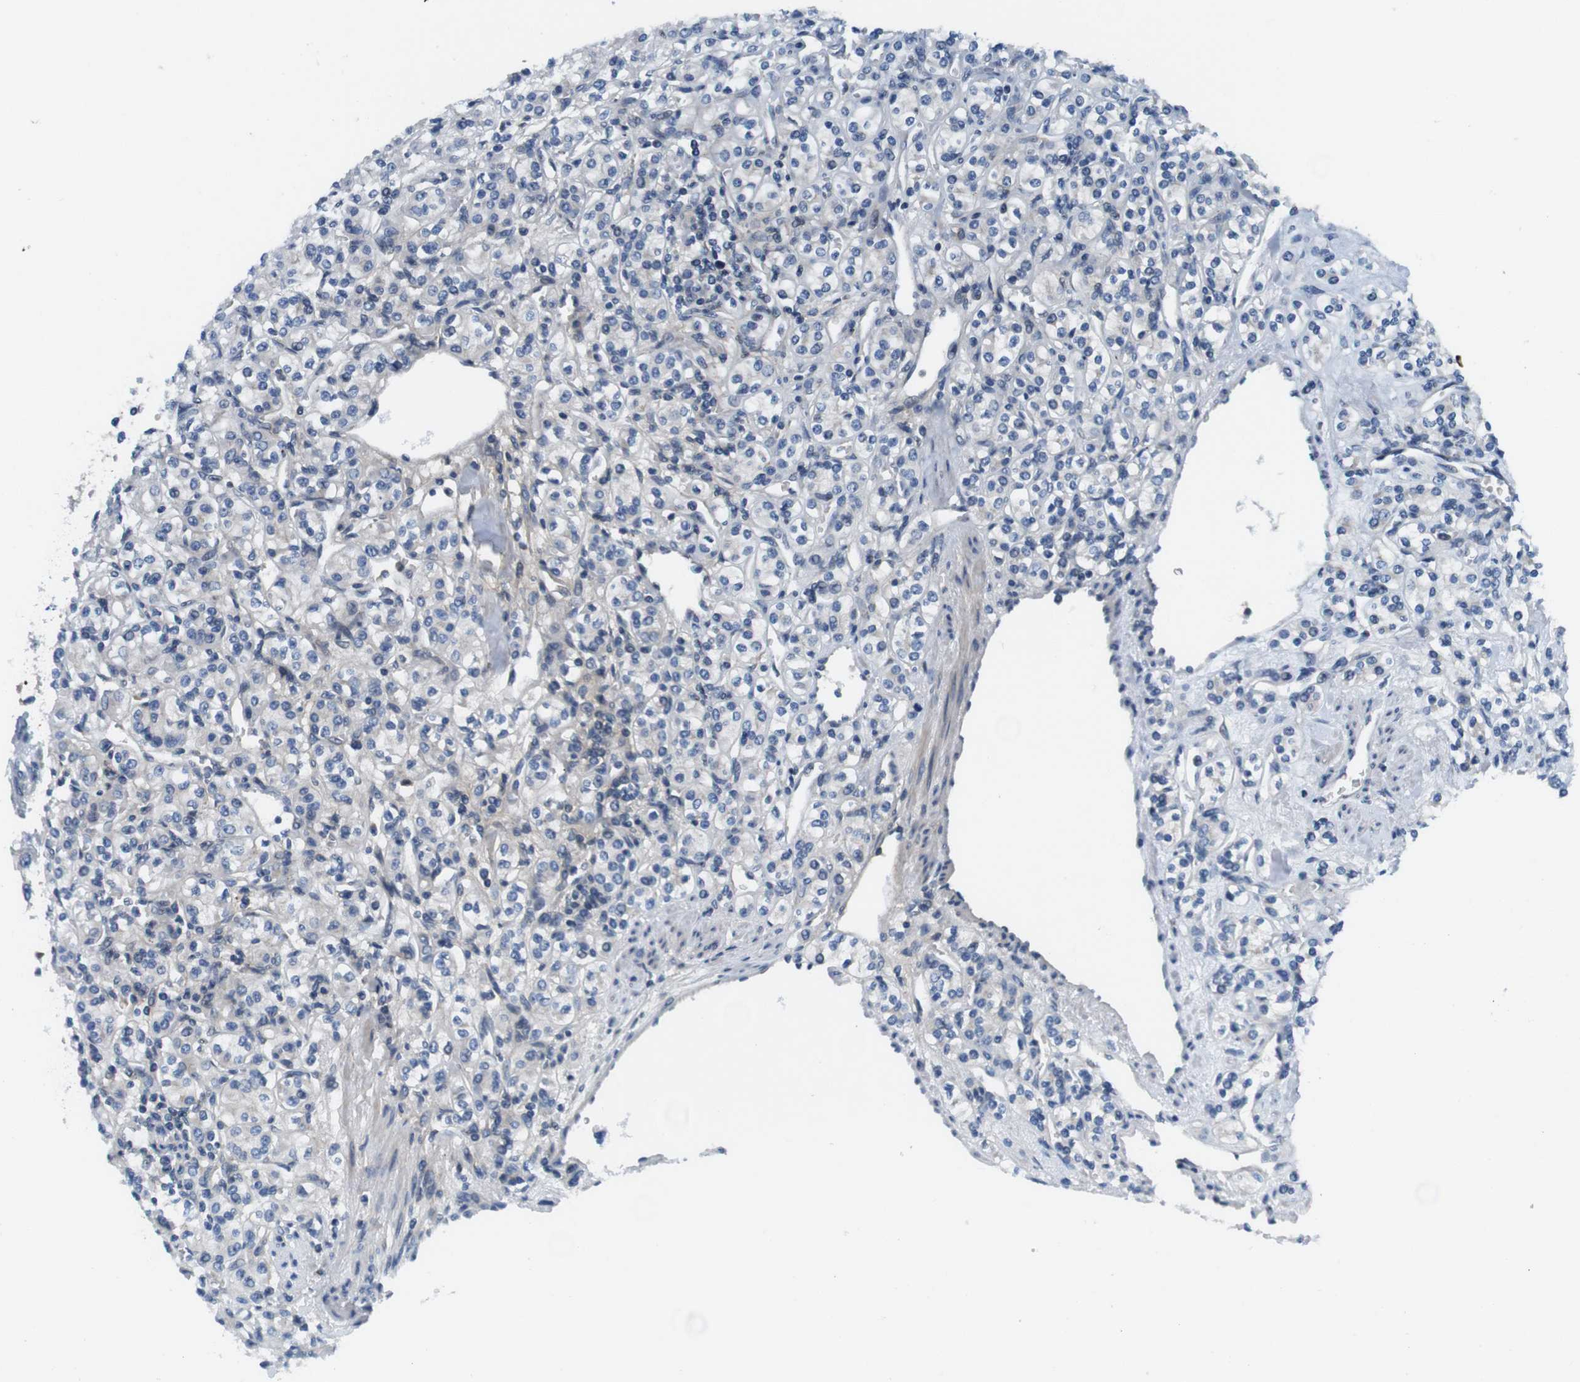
{"staining": {"intensity": "negative", "quantity": "none", "location": "none"}, "tissue": "renal cancer", "cell_type": "Tumor cells", "image_type": "cancer", "snomed": [{"axis": "morphology", "description": "Adenocarcinoma, NOS"}, {"axis": "topography", "description": "Kidney"}], "caption": "Histopathology image shows no protein staining in tumor cells of renal adenocarcinoma tissue.", "gene": "ZDHHC3", "patient": {"sex": "male", "age": 77}}